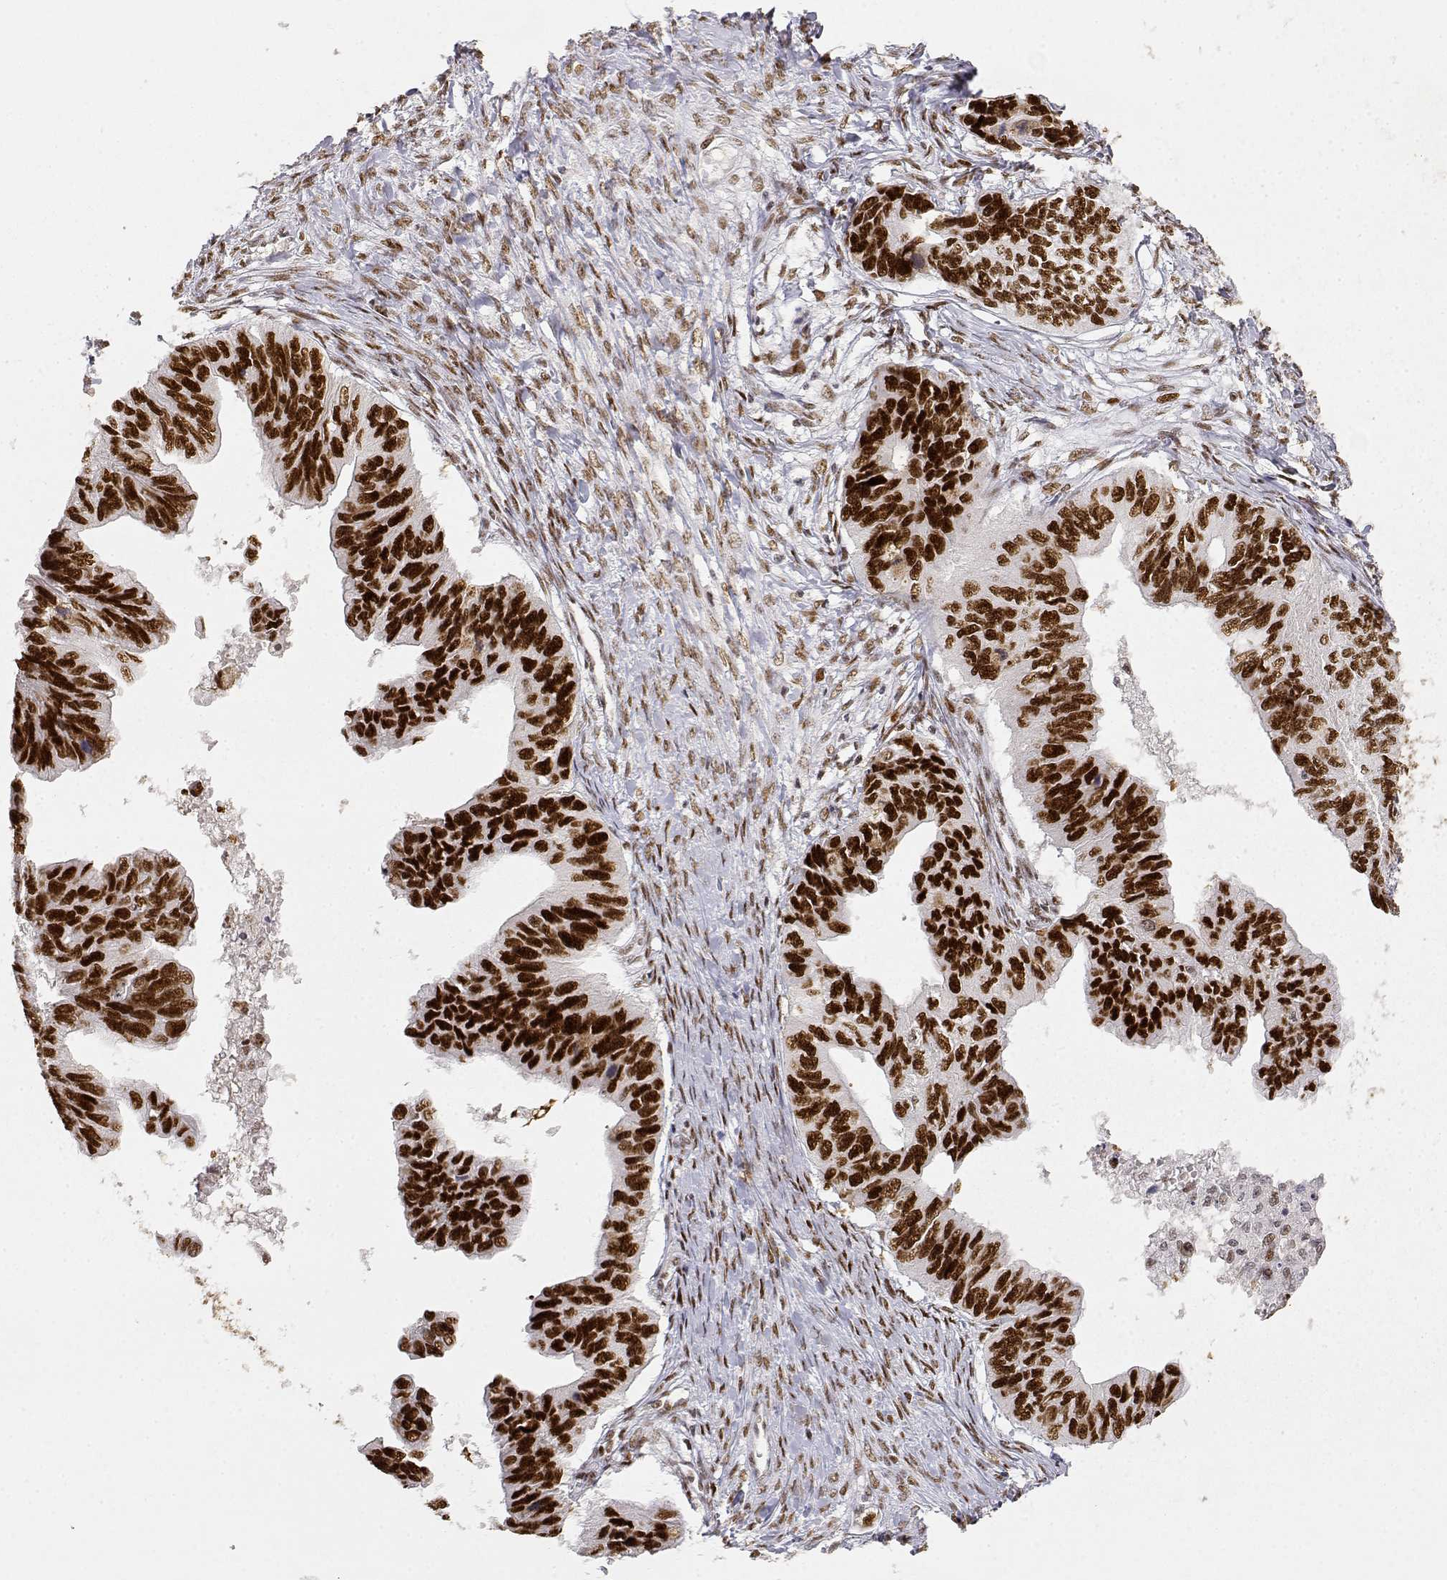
{"staining": {"intensity": "strong", "quantity": ">75%", "location": "nuclear"}, "tissue": "ovarian cancer", "cell_type": "Tumor cells", "image_type": "cancer", "snomed": [{"axis": "morphology", "description": "Cystadenocarcinoma, mucinous, NOS"}, {"axis": "topography", "description": "Ovary"}], "caption": "A high amount of strong nuclear expression is identified in about >75% of tumor cells in ovarian cancer tissue. (Stains: DAB (3,3'-diaminobenzidine) in brown, nuclei in blue, Microscopy: brightfield microscopy at high magnification).", "gene": "RSF1", "patient": {"sex": "female", "age": 76}}